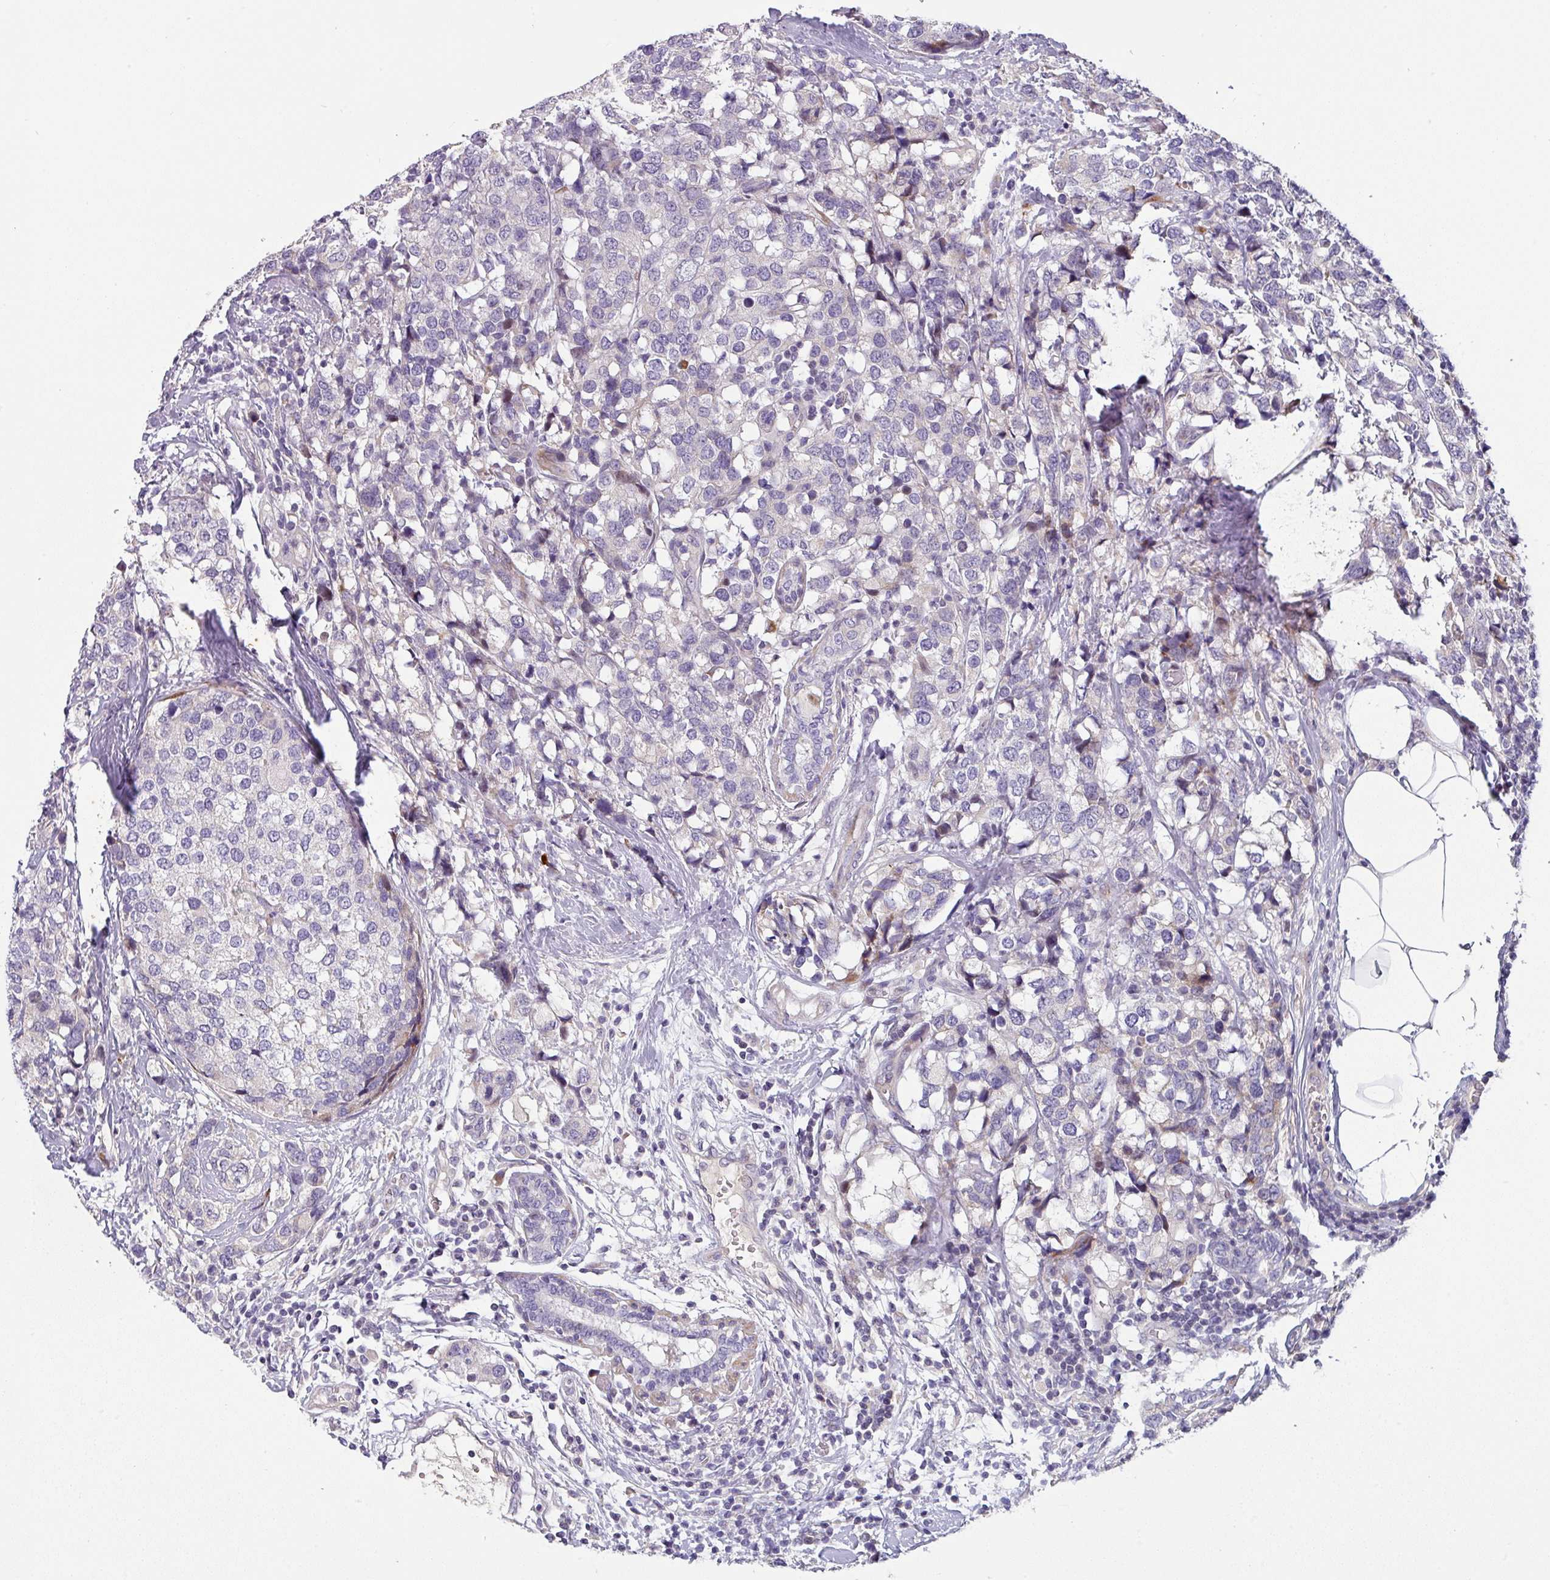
{"staining": {"intensity": "negative", "quantity": "none", "location": "none"}, "tissue": "breast cancer", "cell_type": "Tumor cells", "image_type": "cancer", "snomed": [{"axis": "morphology", "description": "Lobular carcinoma"}, {"axis": "topography", "description": "Breast"}], "caption": "The histopathology image exhibits no staining of tumor cells in lobular carcinoma (breast). (DAB (3,3'-diaminobenzidine) immunohistochemistry visualized using brightfield microscopy, high magnification).", "gene": "KLHL3", "patient": {"sex": "female", "age": 59}}